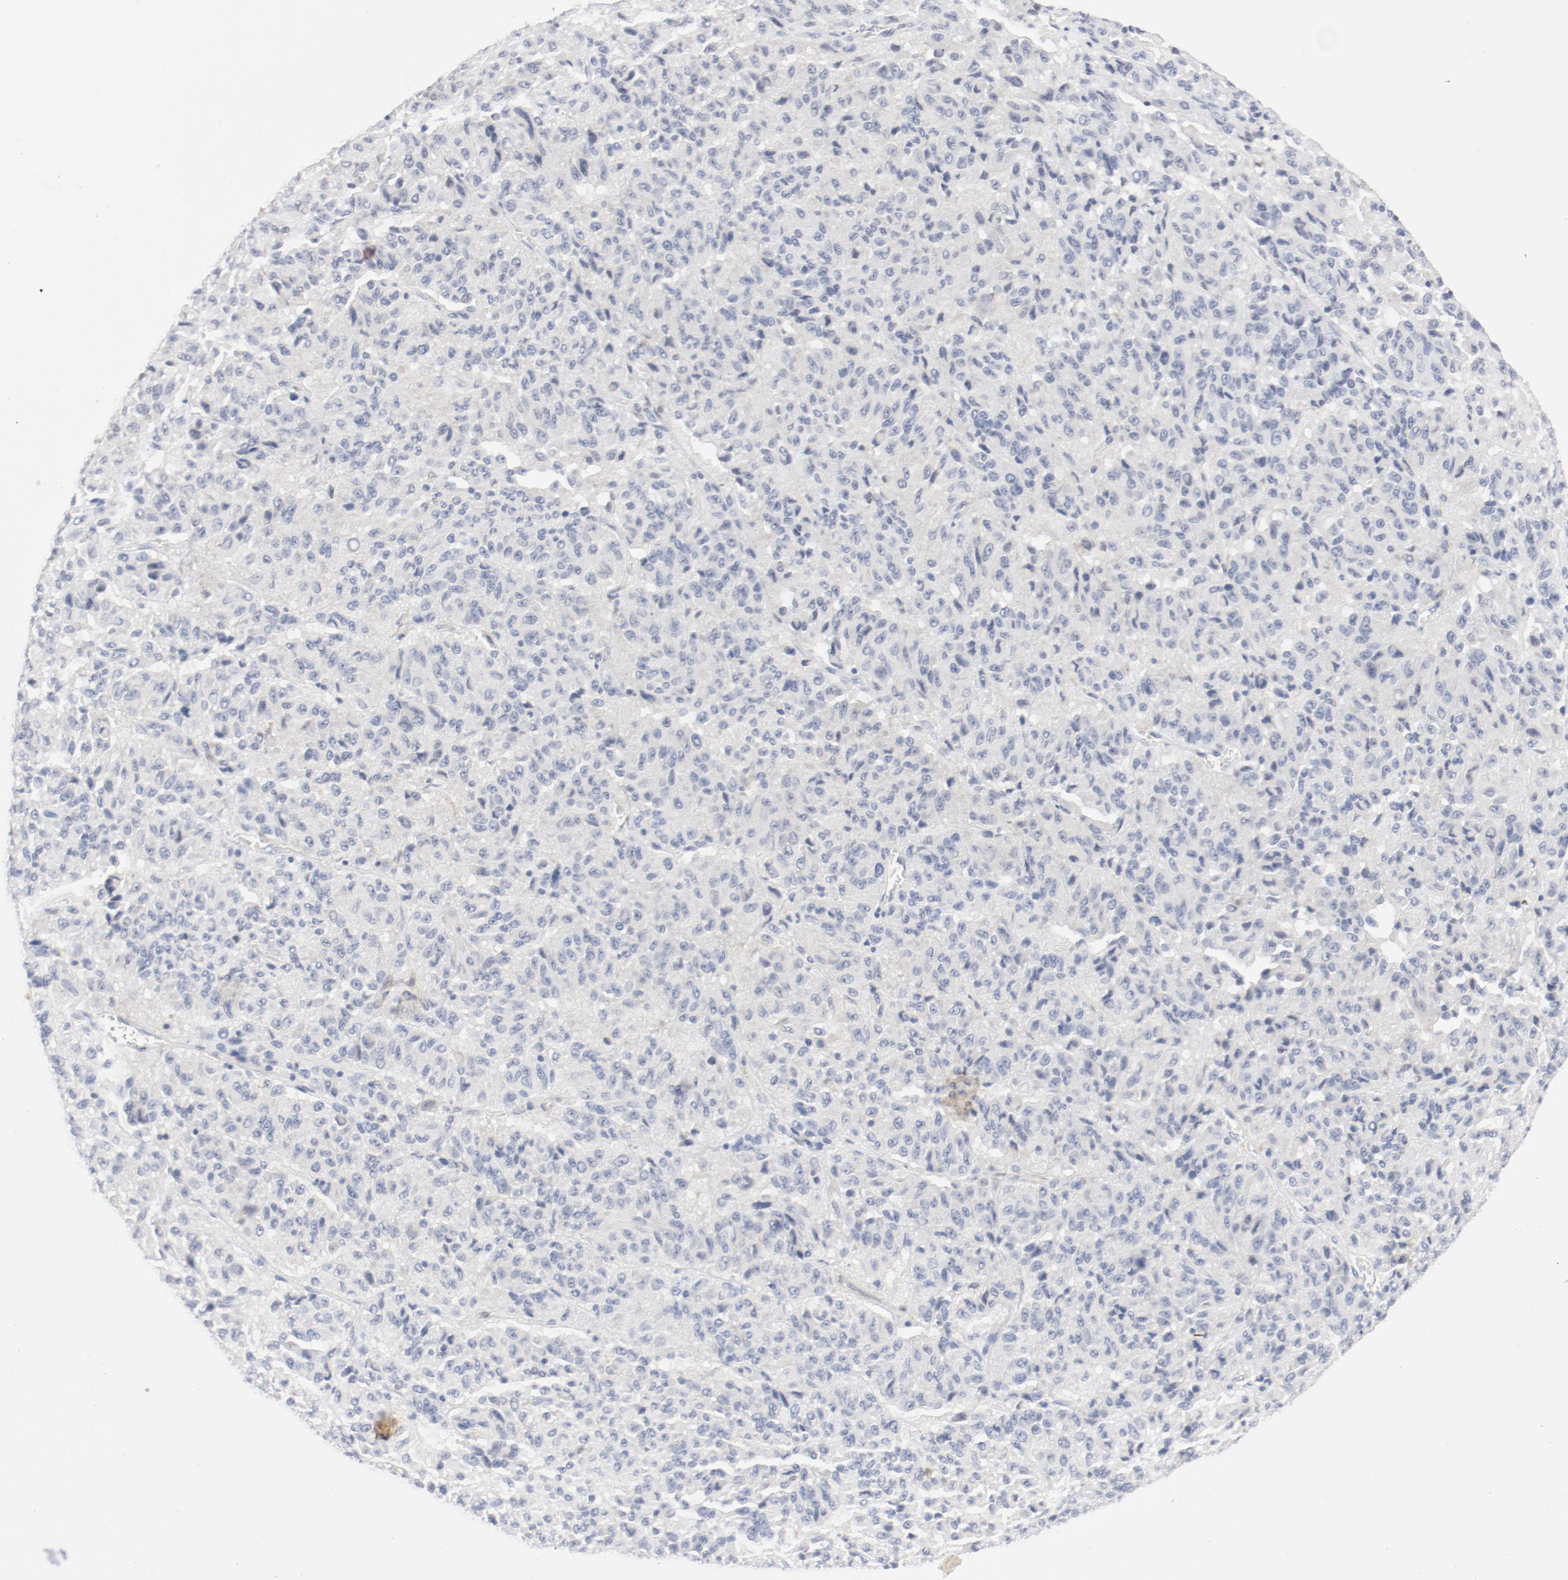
{"staining": {"intensity": "negative", "quantity": "none", "location": "none"}, "tissue": "melanoma", "cell_type": "Tumor cells", "image_type": "cancer", "snomed": [{"axis": "morphology", "description": "Malignant melanoma, Metastatic site"}, {"axis": "topography", "description": "Lung"}], "caption": "This is an IHC photomicrograph of human malignant melanoma (metastatic site). There is no positivity in tumor cells.", "gene": "PGM1", "patient": {"sex": "male", "age": 64}}